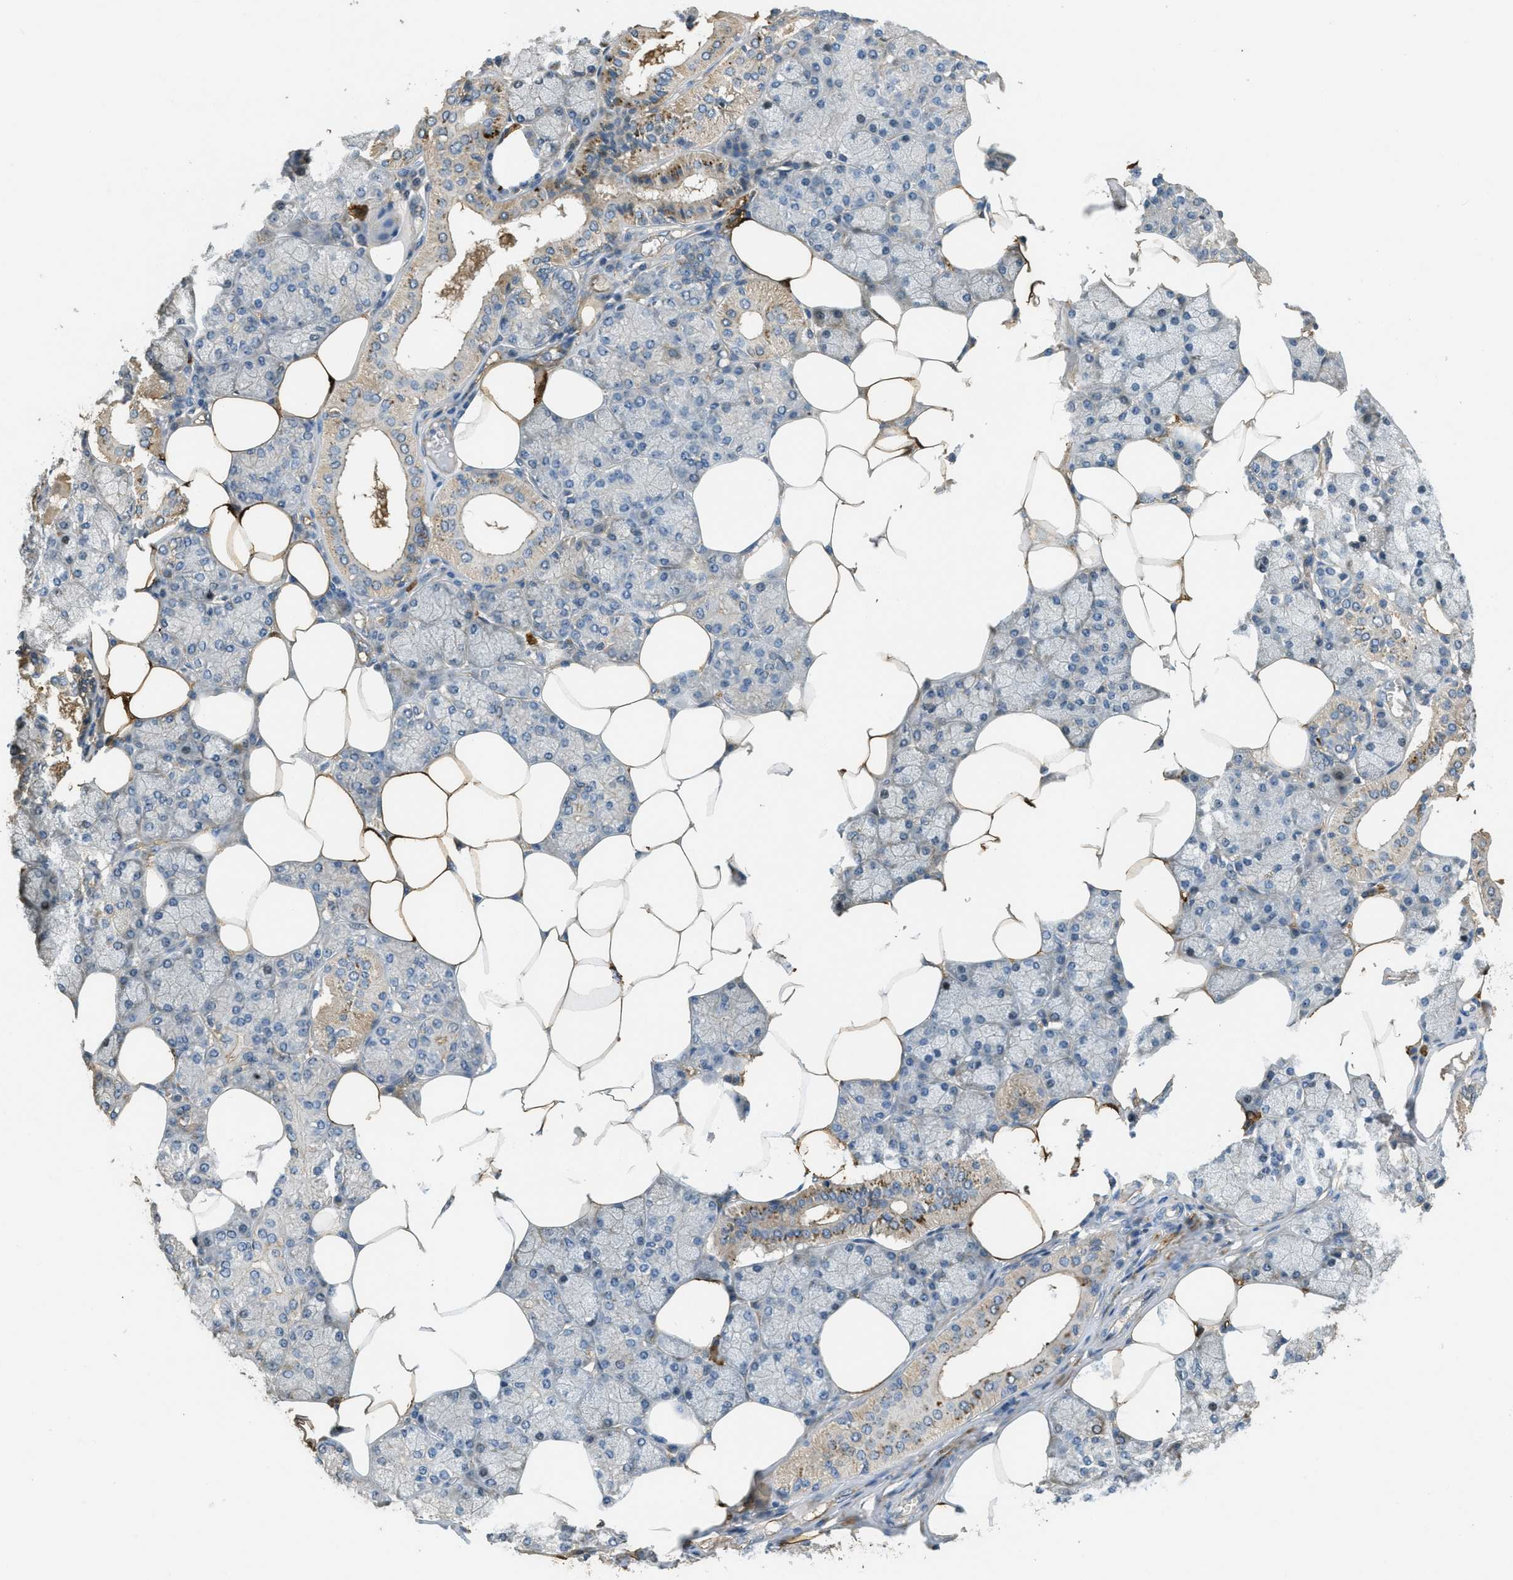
{"staining": {"intensity": "moderate", "quantity": "<25%", "location": "cytoplasmic/membranous"}, "tissue": "salivary gland", "cell_type": "Glandular cells", "image_type": "normal", "snomed": [{"axis": "morphology", "description": "Normal tissue, NOS"}, {"axis": "topography", "description": "Salivary gland"}], "caption": "IHC histopathology image of benign salivary gland stained for a protein (brown), which shows low levels of moderate cytoplasmic/membranous positivity in about <25% of glandular cells.", "gene": "OSMR", "patient": {"sex": "male", "age": 62}}